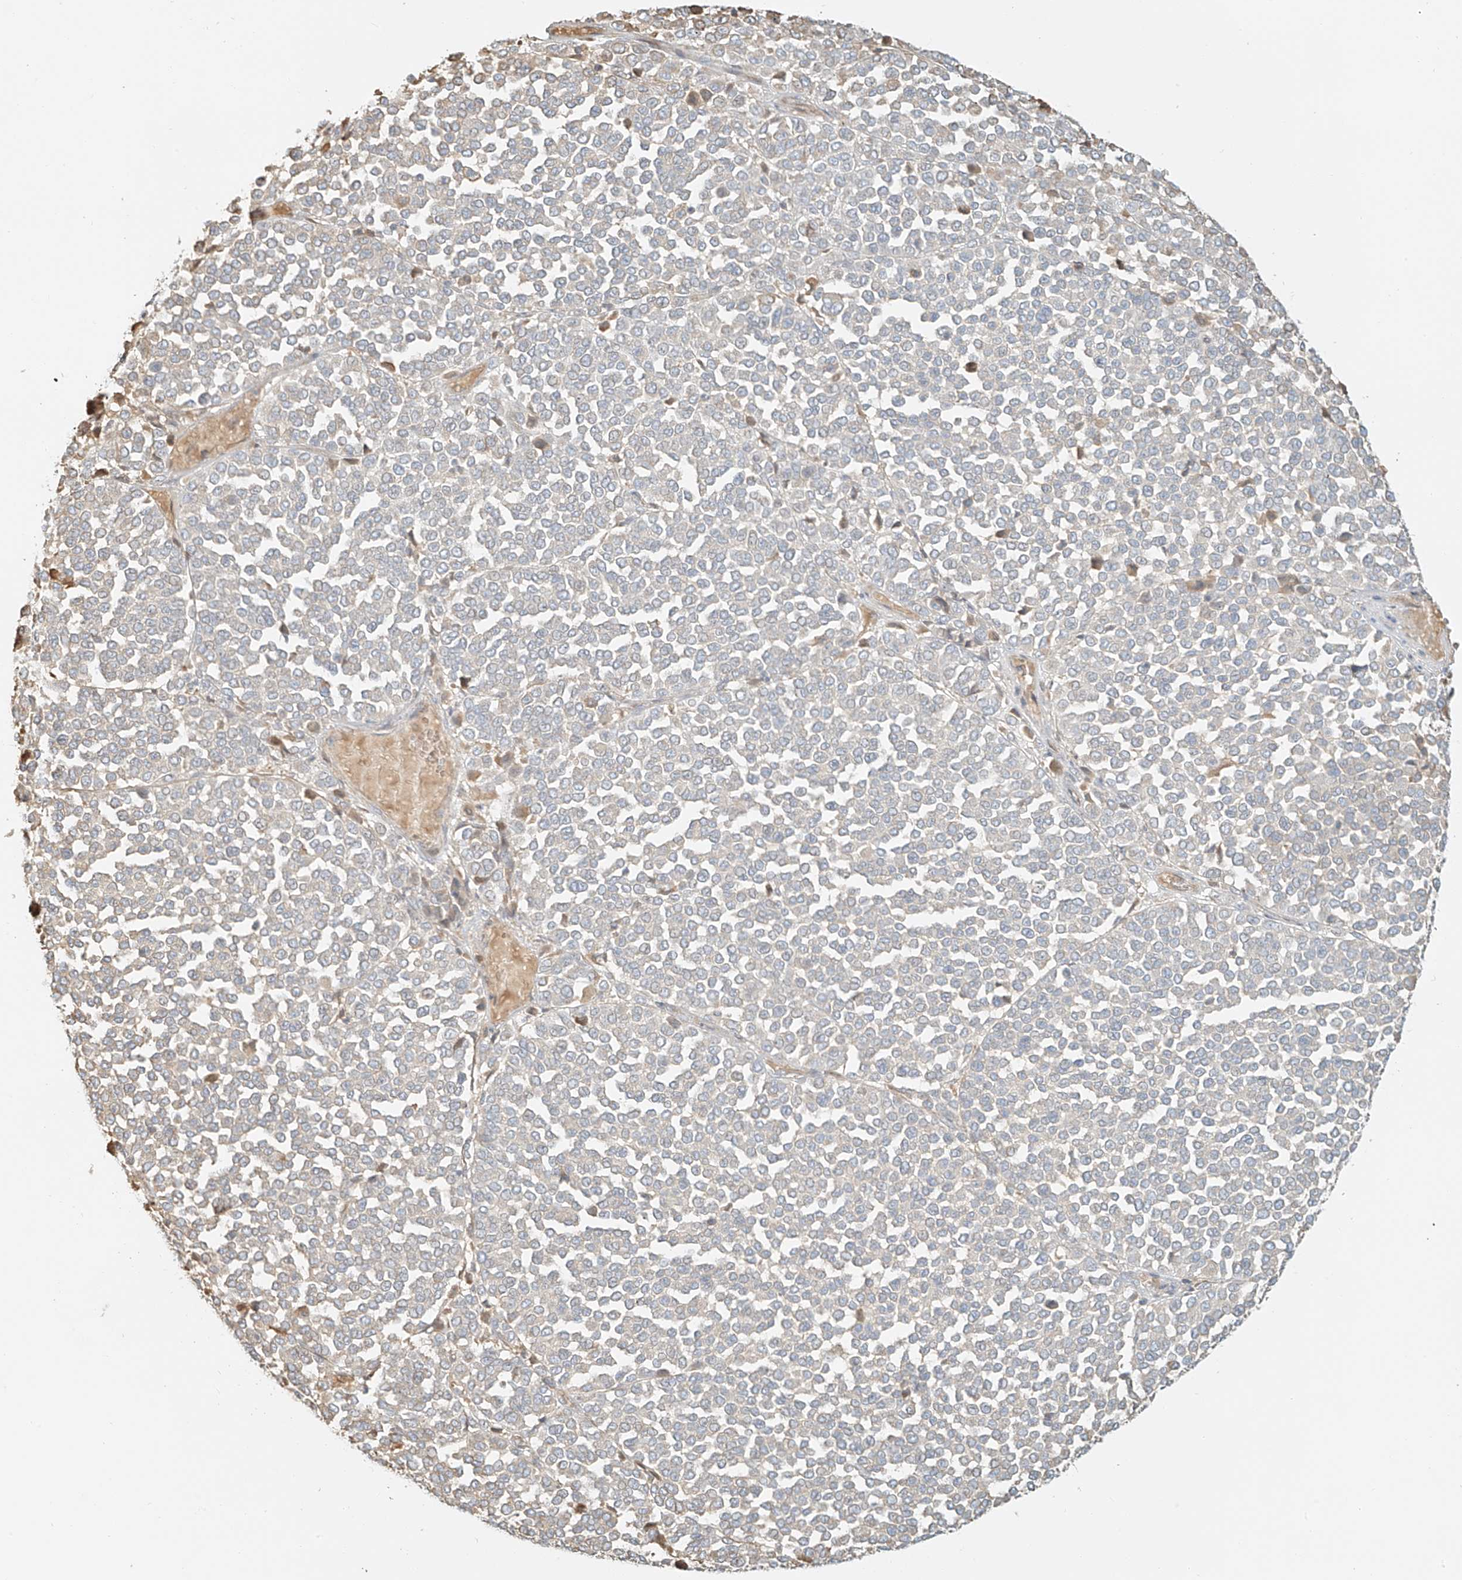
{"staining": {"intensity": "negative", "quantity": "none", "location": "none"}, "tissue": "melanoma", "cell_type": "Tumor cells", "image_type": "cancer", "snomed": [{"axis": "morphology", "description": "Malignant melanoma, Metastatic site"}, {"axis": "topography", "description": "Pancreas"}], "caption": "Immunohistochemical staining of human melanoma exhibits no significant staining in tumor cells.", "gene": "UPK1B", "patient": {"sex": "female", "age": 30}}